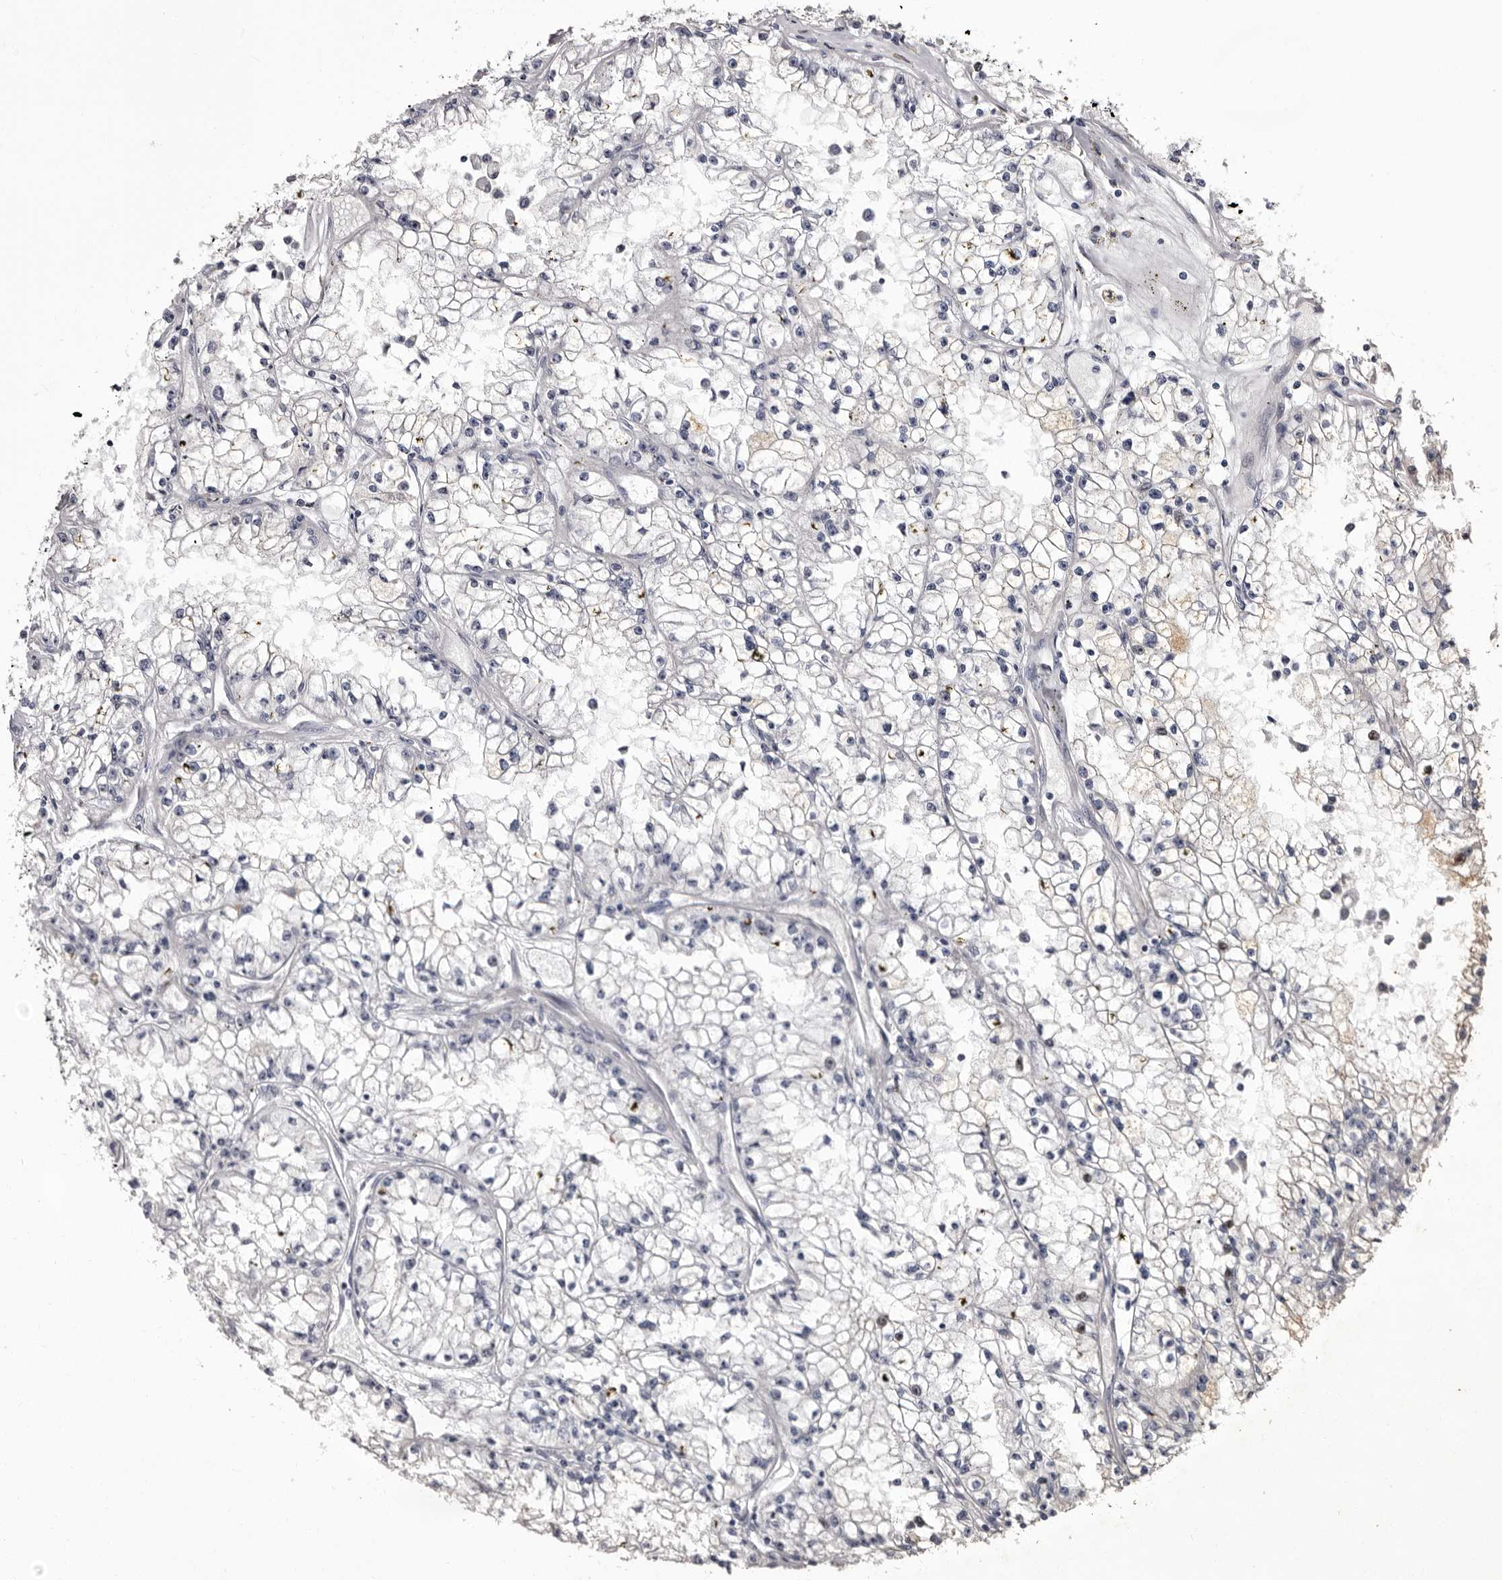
{"staining": {"intensity": "negative", "quantity": "none", "location": "none"}, "tissue": "renal cancer", "cell_type": "Tumor cells", "image_type": "cancer", "snomed": [{"axis": "morphology", "description": "Adenocarcinoma, NOS"}, {"axis": "topography", "description": "Kidney"}], "caption": "IHC of human renal cancer (adenocarcinoma) shows no positivity in tumor cells.", "gene": "AUNIP", "patient": {"sex": "male", "age": 56}}